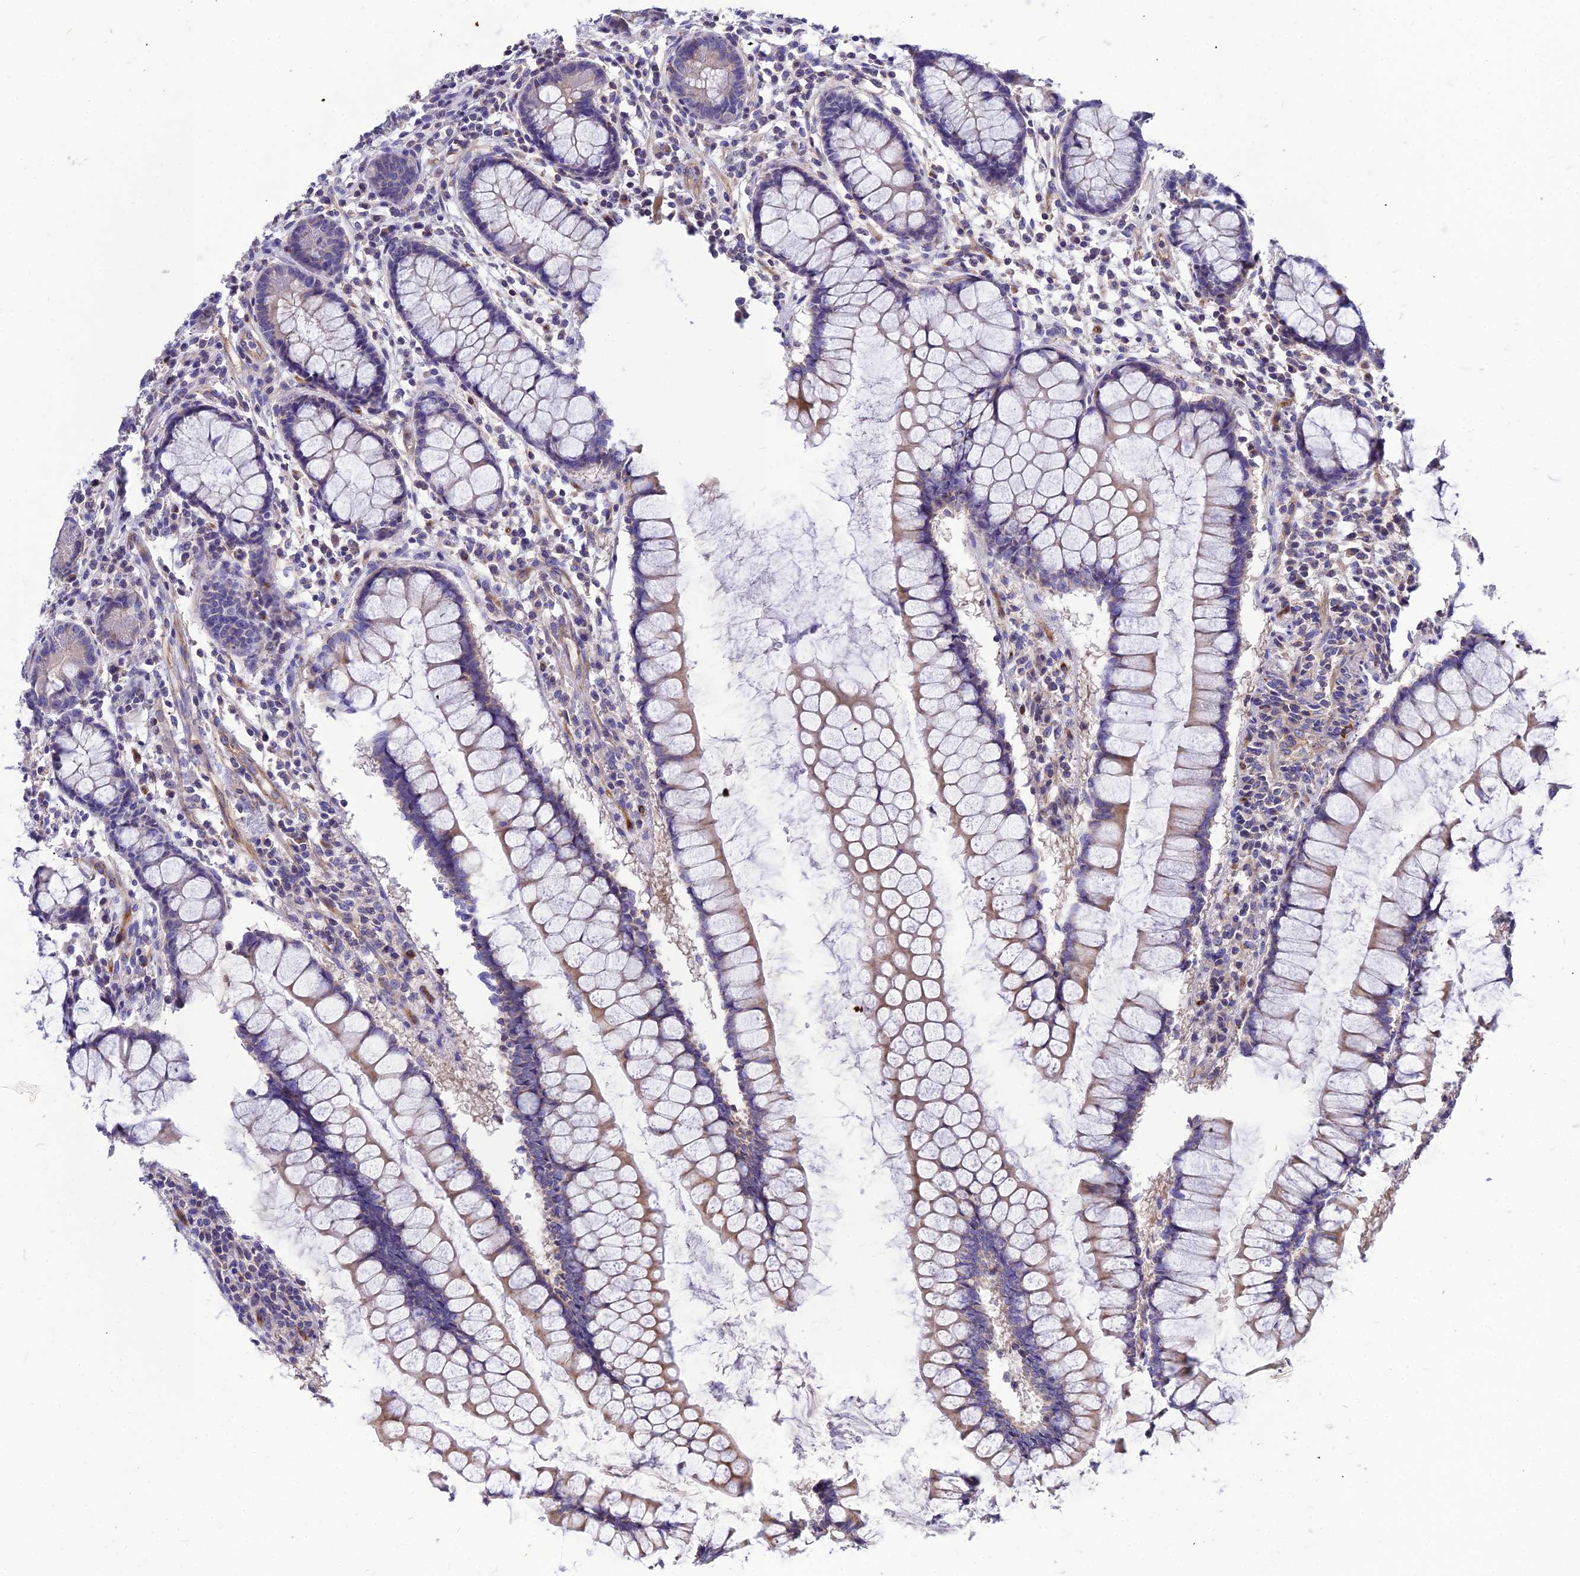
{"staining": {"intensity": "weak", "quantity": ">75%", "location": "cytoplasmic/membranous"}, "tissue": "colon", "cell_type": "Endothelial cells", "image_type": "normal", "snomed": [{"axis": "morphology", "description": "Normal tissue, NOS"}, {"axis": "morphology", "description": "Adenocarcinoma, NOS"}, {"axis": "topography", "description": "Colon"}], "caption": "Immunohistochemical staining of normal colon demonstrates weak cytoplasmic/membranous protein staining in about >75% of endothelial cells.", "gene": "ASPHD1", "patient": {"sex": "female", "age": 55}}